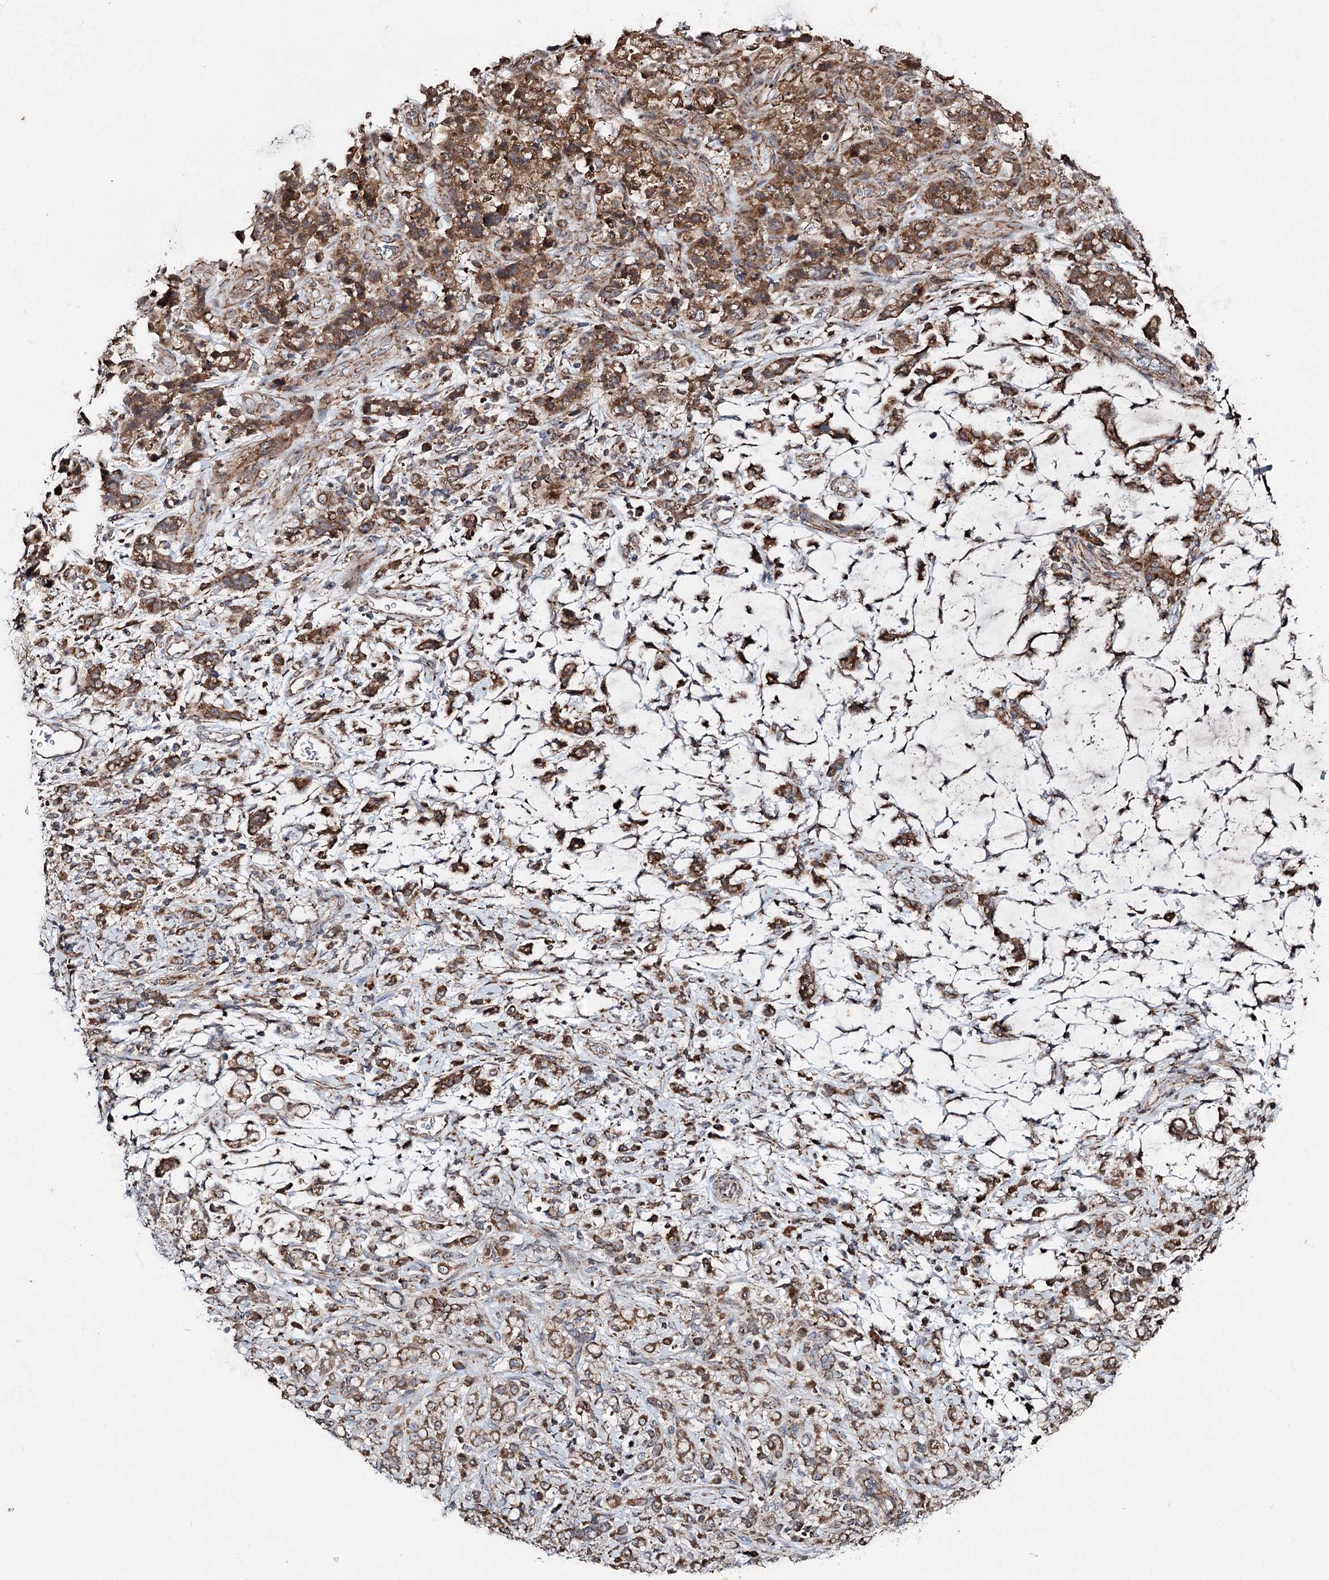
{"staining": {"intensity": "moderate", "quantity": ">75%", "location": "cytoplasmic/membranous"}, "tissue": "stomach cancer", "cell_type": "Tumor cells", "image_type": "cancer", "snomed": [{"axis": "morphology", "description": "Adenocarcinoma, NOS"}, {"axis": "topography", "description": "Stomach"}], "caption": "Stomach adenocarcinoma was stained to show a protein in brown. There is medium levels of moderate cytoplasmic/membranous expression in about >75% of tumor cells.", "gene": "MINDY3", "patient": {"sex": "female", "age": 60}}